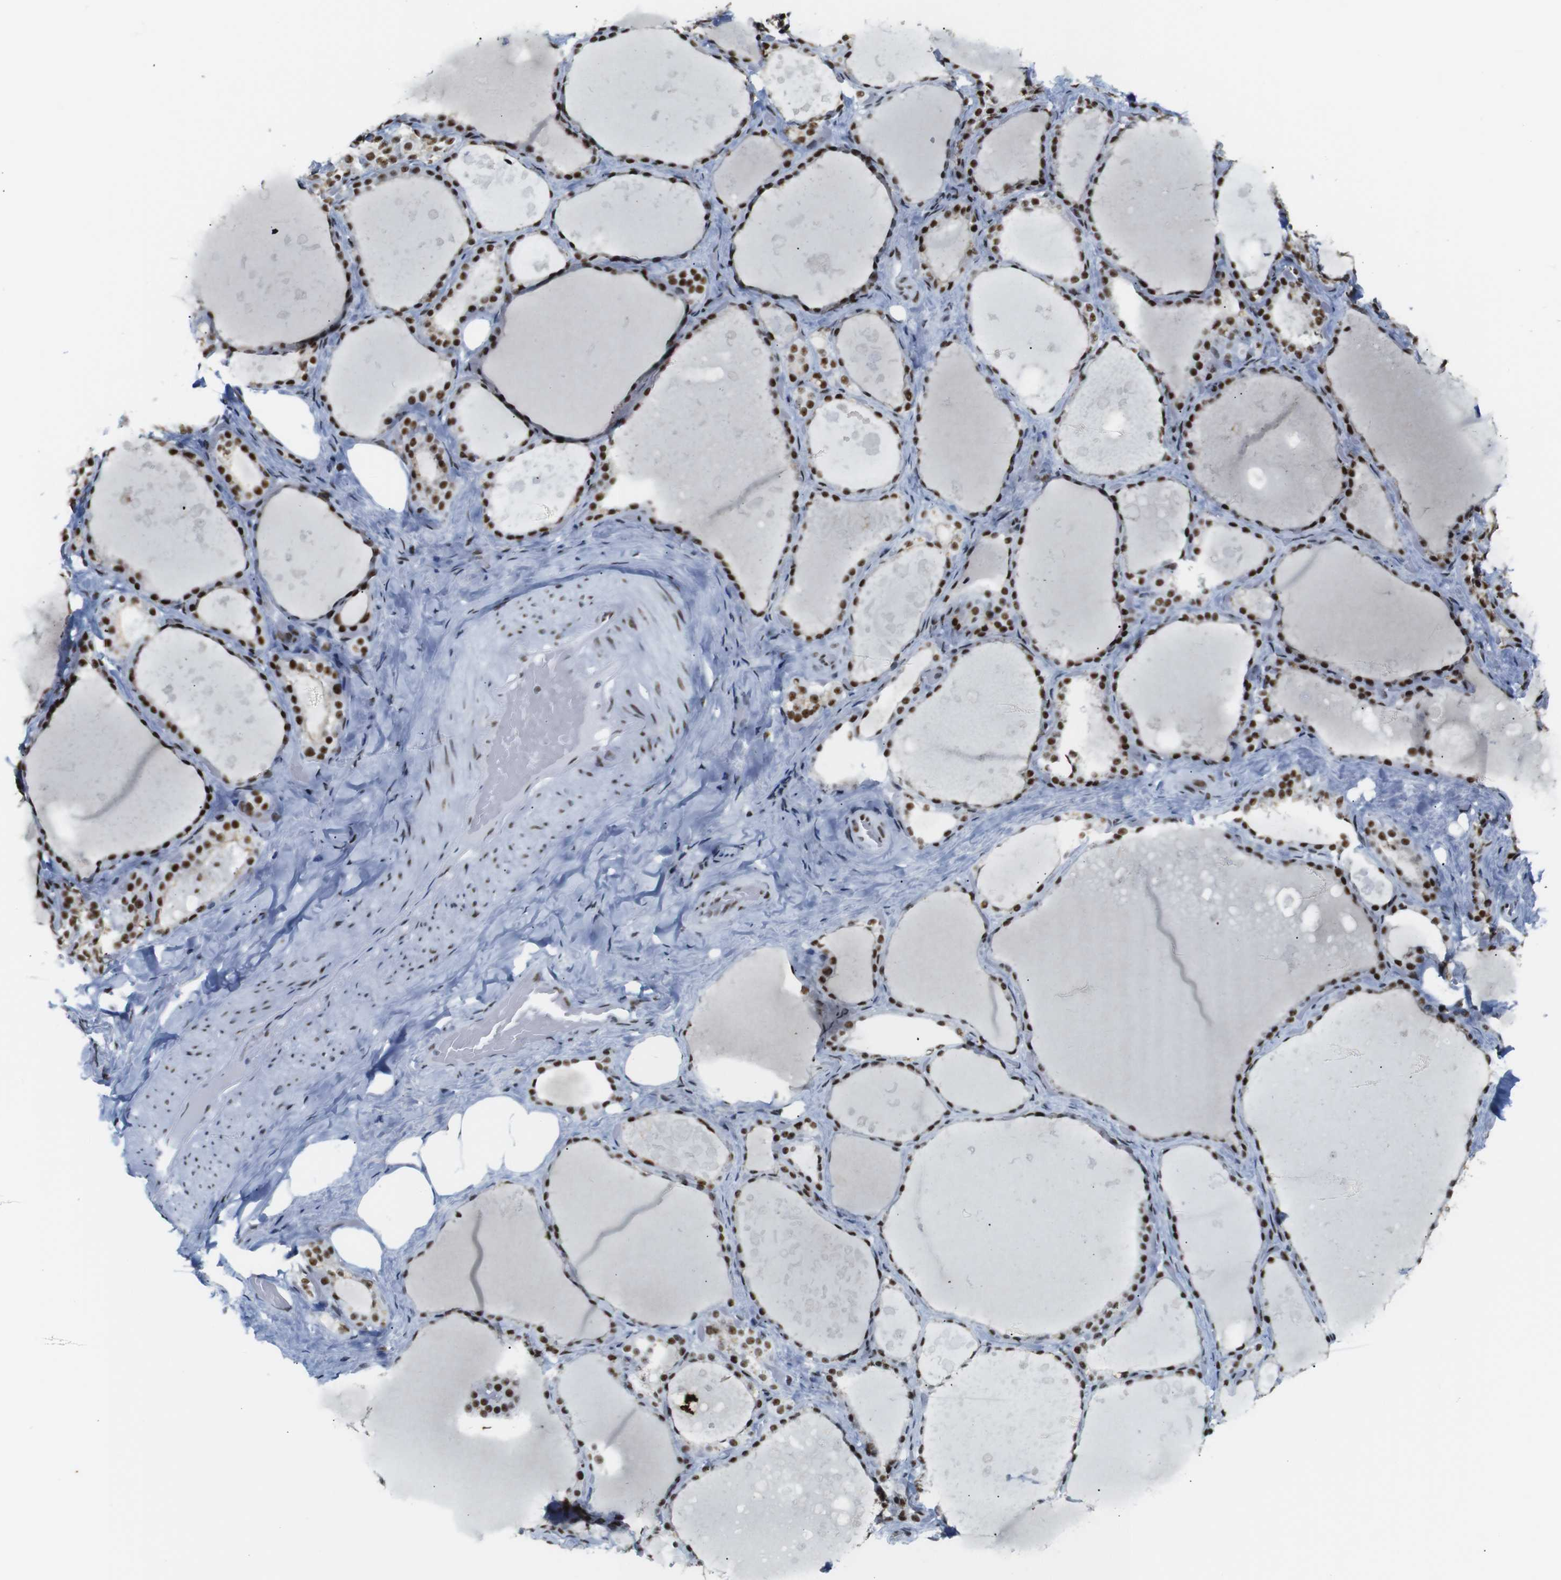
{"staining": {"intensity": "strong", "quantity": ">75%", "location": "nuclear"}, "tissue": "thyroid gland", "cell_type": "Glandular cells", "image_type": "normal", "snomed": [{"axis": "morphology", "description": "Normal tissue, NOS"}, {"axis": "topography", "description": "Thyroid gland"}], "caption": "Thyroid gland stained with DAB immunohistochemistry (IHC) demonstrates high levels of strong nuclear staining in about >75% of glandular cells. The staining is performed using DAB brown chromogen to label protein expression. The nuclei are counter-stained blue using hematoxylin.", "gene": "TRA2B", "patient": {"sex": "male", "age": 61}}